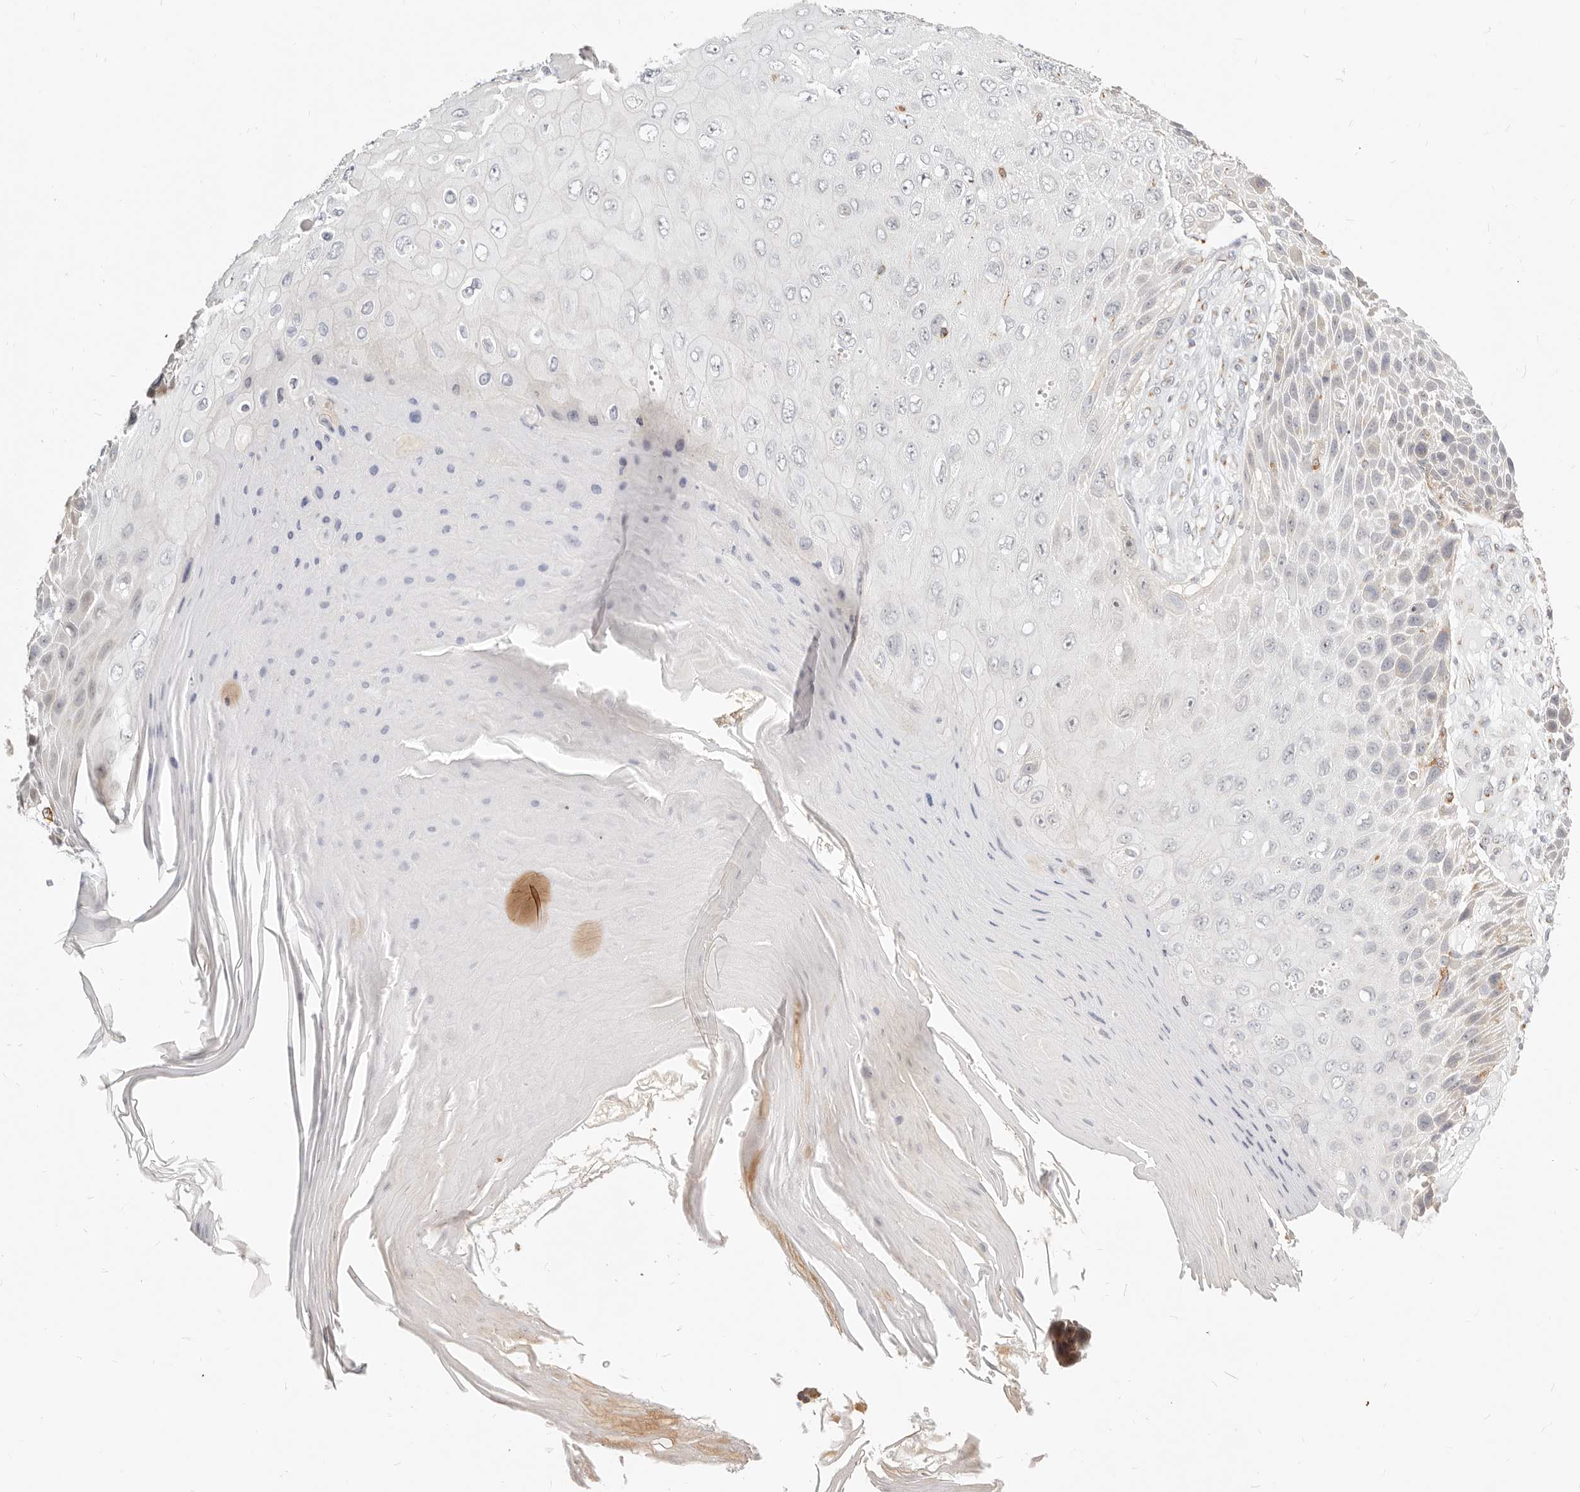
{"staining": {"intensity": "weak", "quantity": "<25%", "location": "cytoplasmic/membranous"}, "tissue": "skin cancer", "cell_type": "Tumor cells", "image_type": "cancer", "snomed": [{"axis": "morphology", "description": "Squamous cell carcinoma, NOS"}, {"axis": "topography", "description": "Skin"}], "caption": "Immunohistochemistry (IHC) histopathology image of human squamous cell carcinoma (skin) stained for a protein (brown), which exhibits no staining in tumor cells. (DAB IHC, high magnification).", "gene": "FAM20B", "patient": {"sex": "female", "age": 88}}